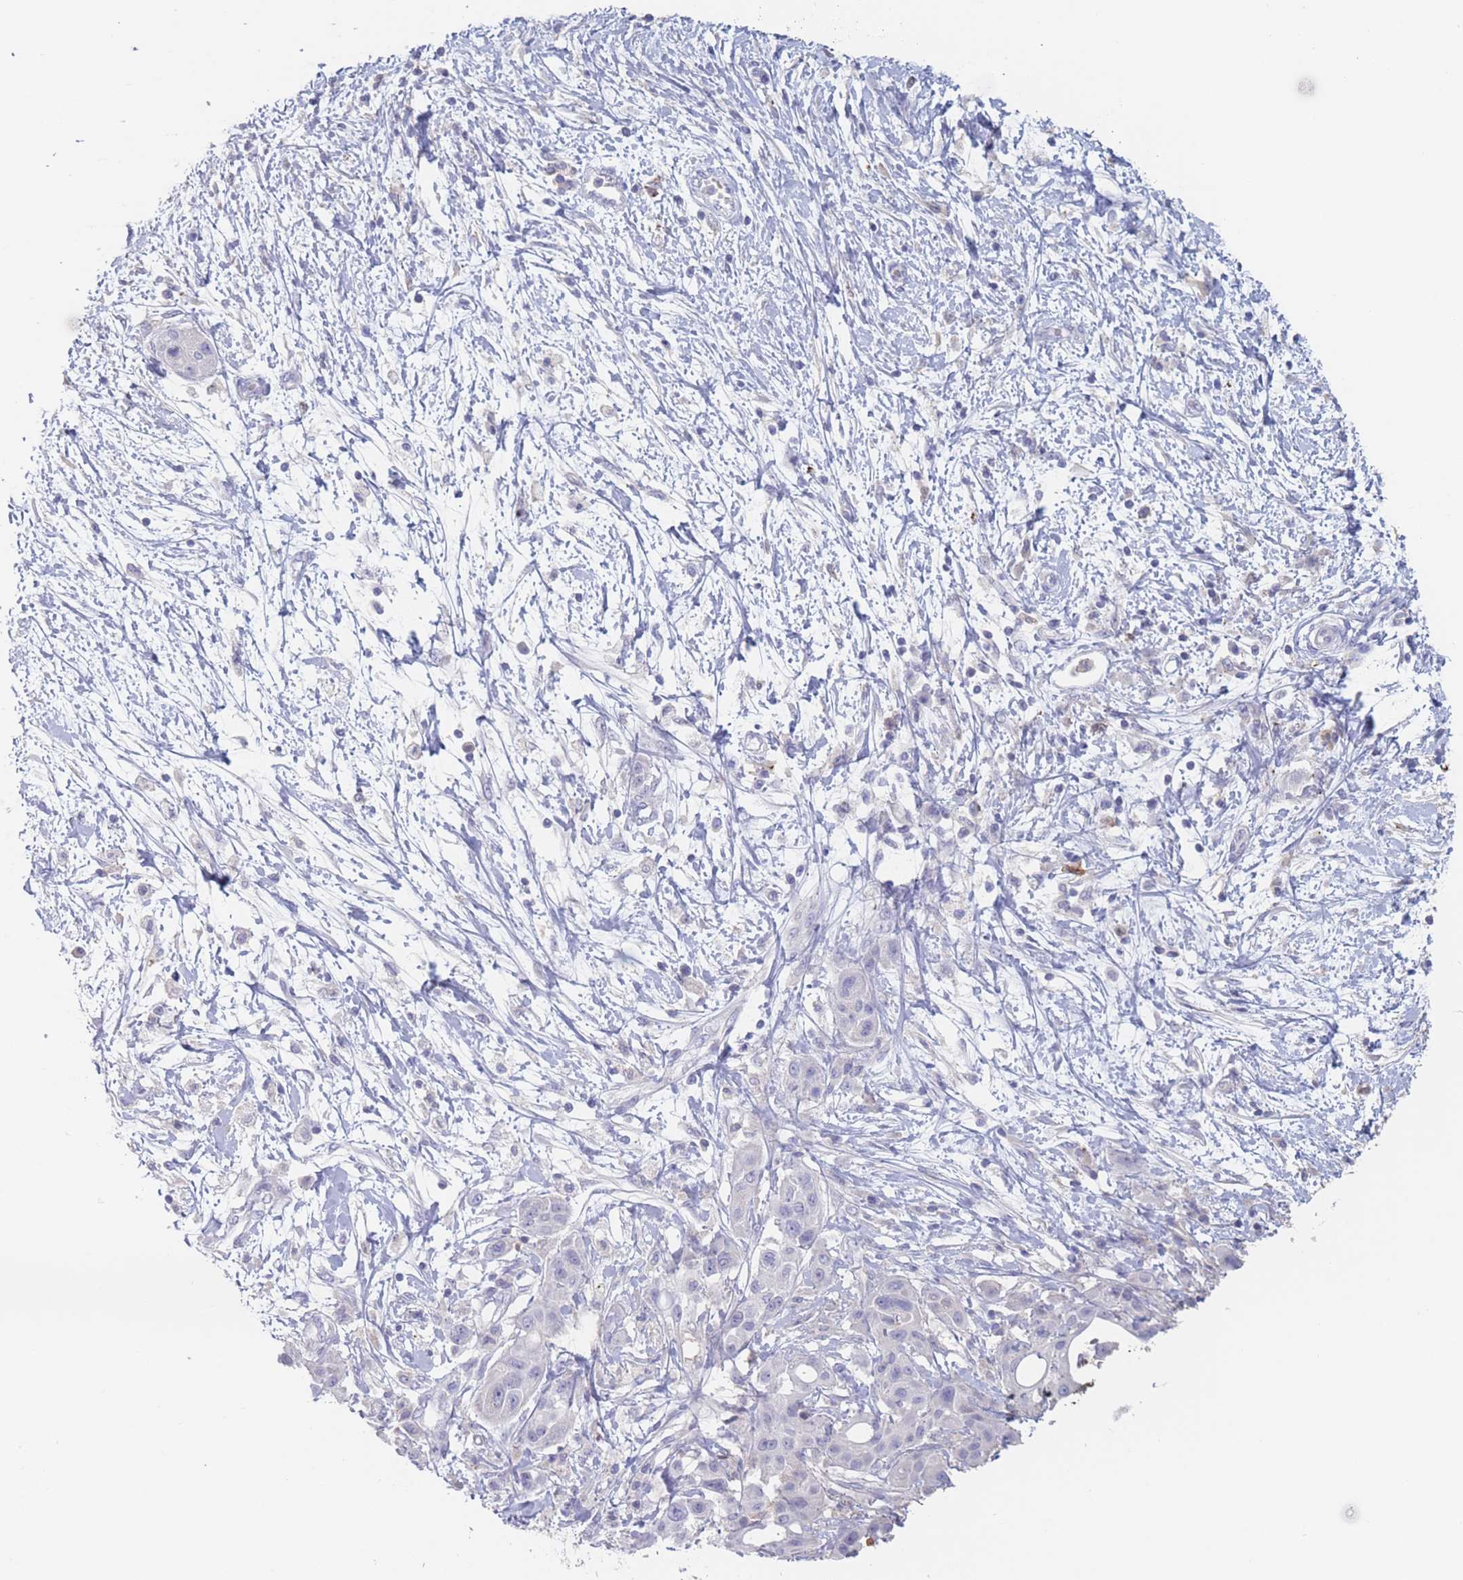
{"staining": {"intensity": "negative", "quantity": "none", "location": "none"}, "tissue": "pancreatic cancer", "cell_type": "Tumor cells", "image_type": "cancer", "snomed": [{"axis": "morphology", "description": "Adenocarcinoma, NOS"}, {"axis": "topography", "description": "Pancreas"}], "caption": "Immunohistochemical staining of pancreatic cancer displays no significant positivity in tumor cells.", "gene": "ATP1A3", "patient": {"sex": "male", "age": 68}}